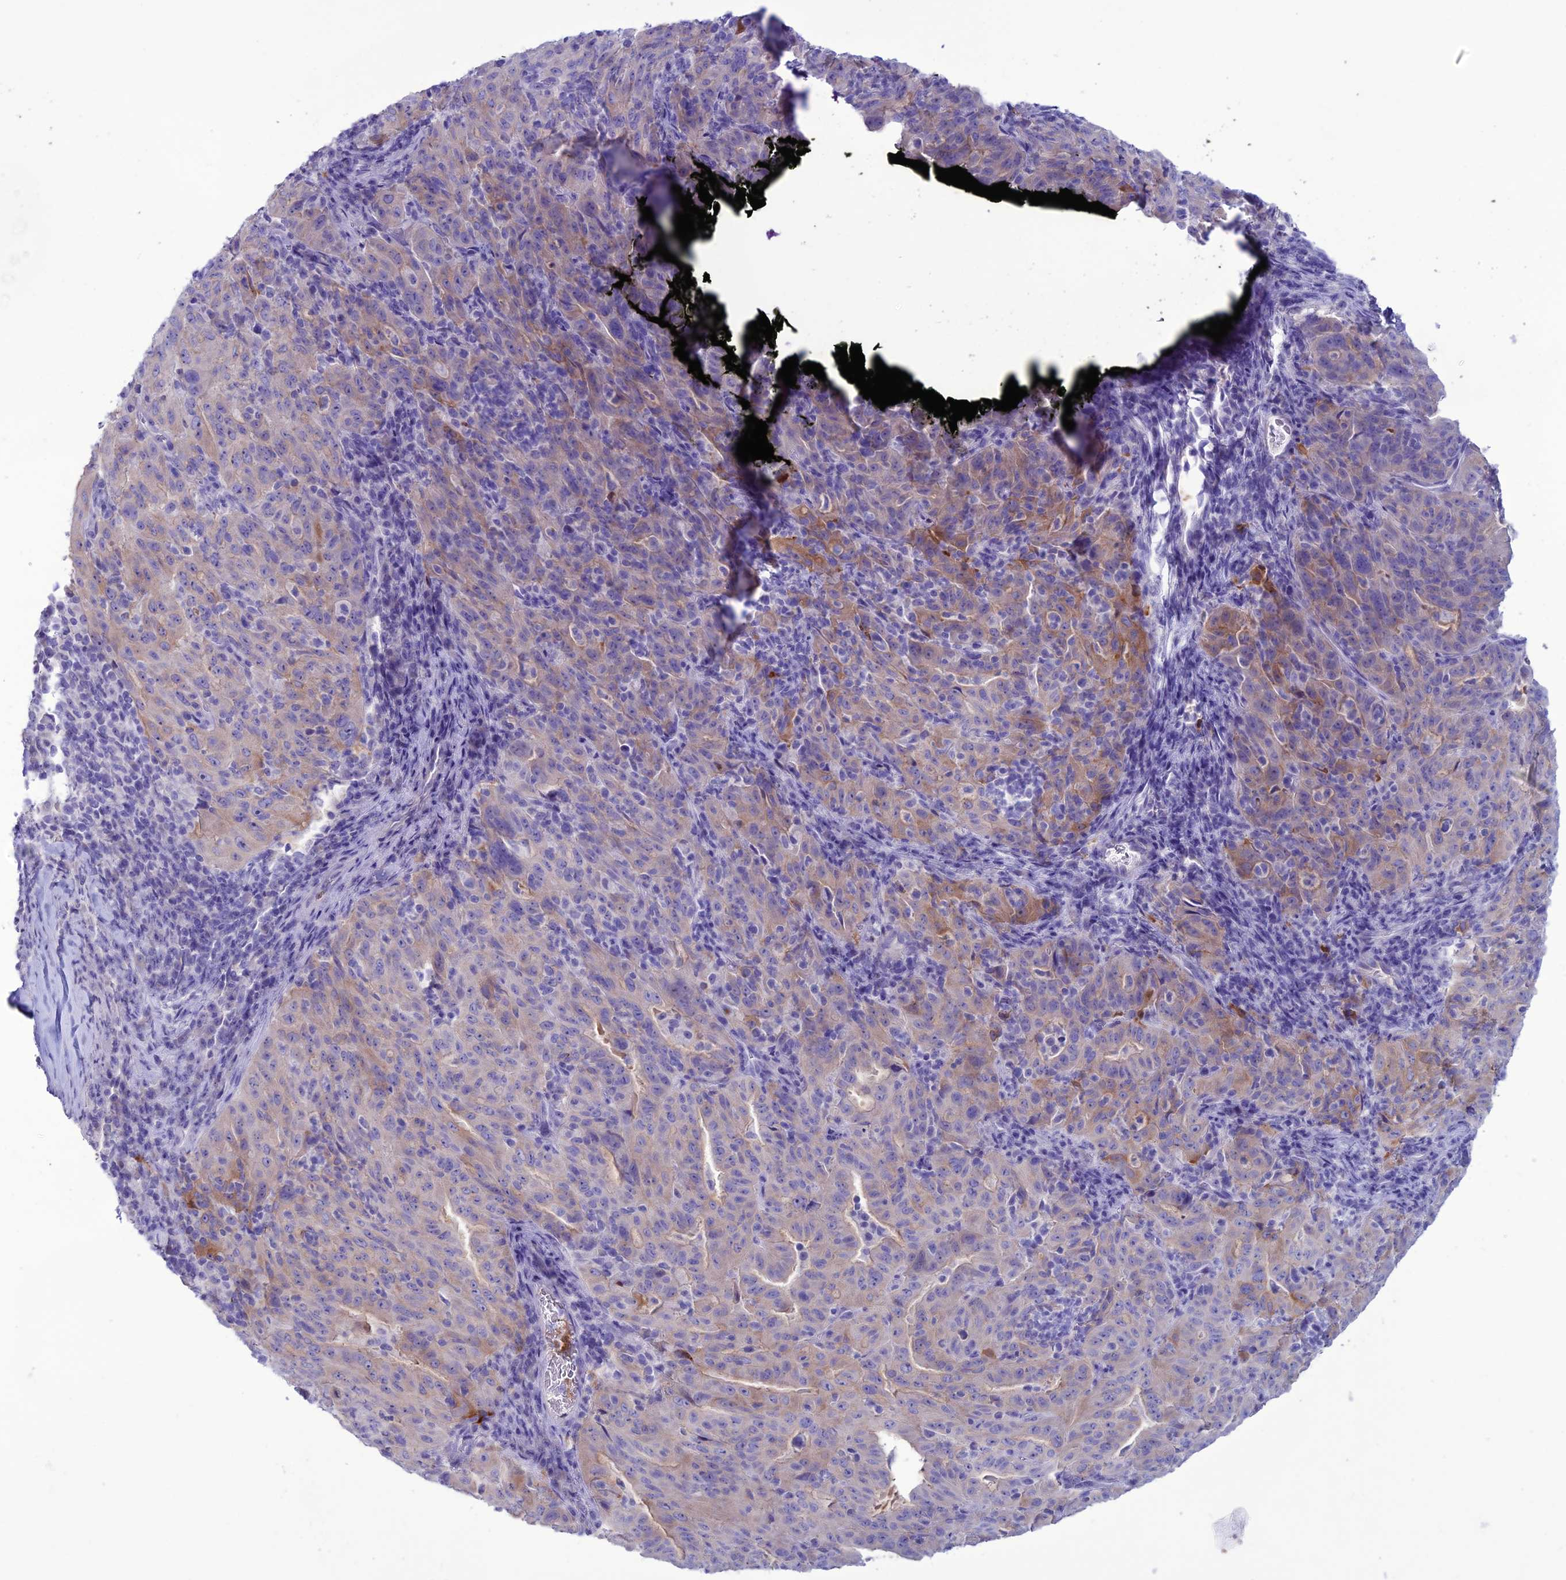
{"staining": {"intensity": "weak", "quantity": "<25%", "location": "cytoplasmic/membranous"}, "tissue": "pancreatic cancer", "cell_type": "Tumor cells", "image_type": "cancer", "snomed": [{"axis": "morphology", "description": "Adenocarcinoma, NOS"}, {"axis": "topography", "description": "Pancreas"}], "caption": "Pancreatic cancer (adenocarcinoma) was stained to show a protein in brown. There is no significant staining in tumor cells.", "gene": "CLEC2L", "patient": {"sex": "male", "age": 63}}